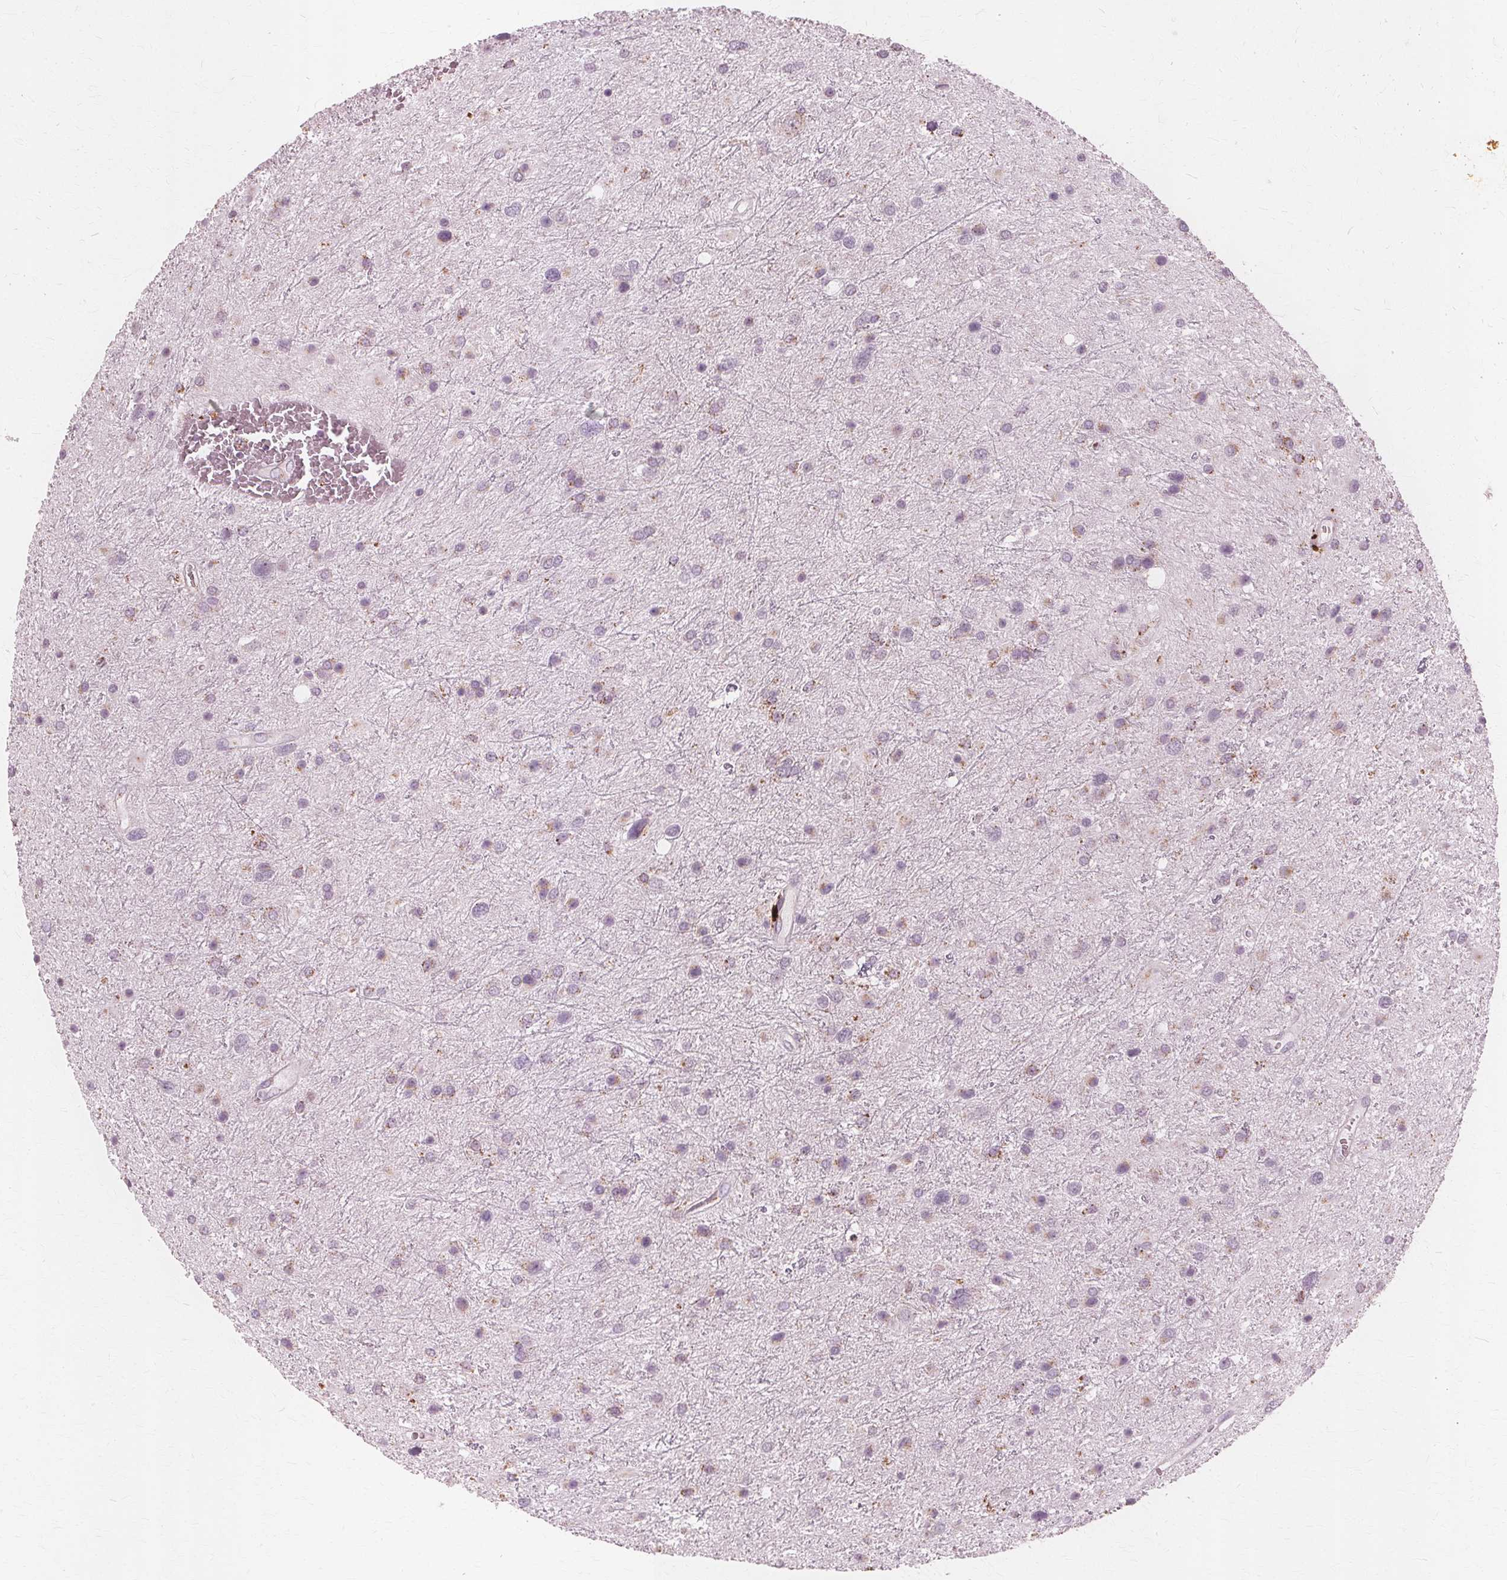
{"staining": {"intensity": "weak", "quantity": "25%-75%", "location": "cytoplasmic/membranous"}, "tissue": "glioma", "cell_type": "Tumor cells", "image_type": "cancer", "snomed": [{"axis": "morphology", "description": "Glioma, malignant, Low grade"}, {"axis": "topography", "description": "Brain"}], "caption": "Tumor cells exhibit low levels of weak cytoplasmic/membranous expression in about 25%-75% of cells in human malignant low-grade glioma.", "gene": "DNASE2", "patient": {"sex": "female", "age": 32}}